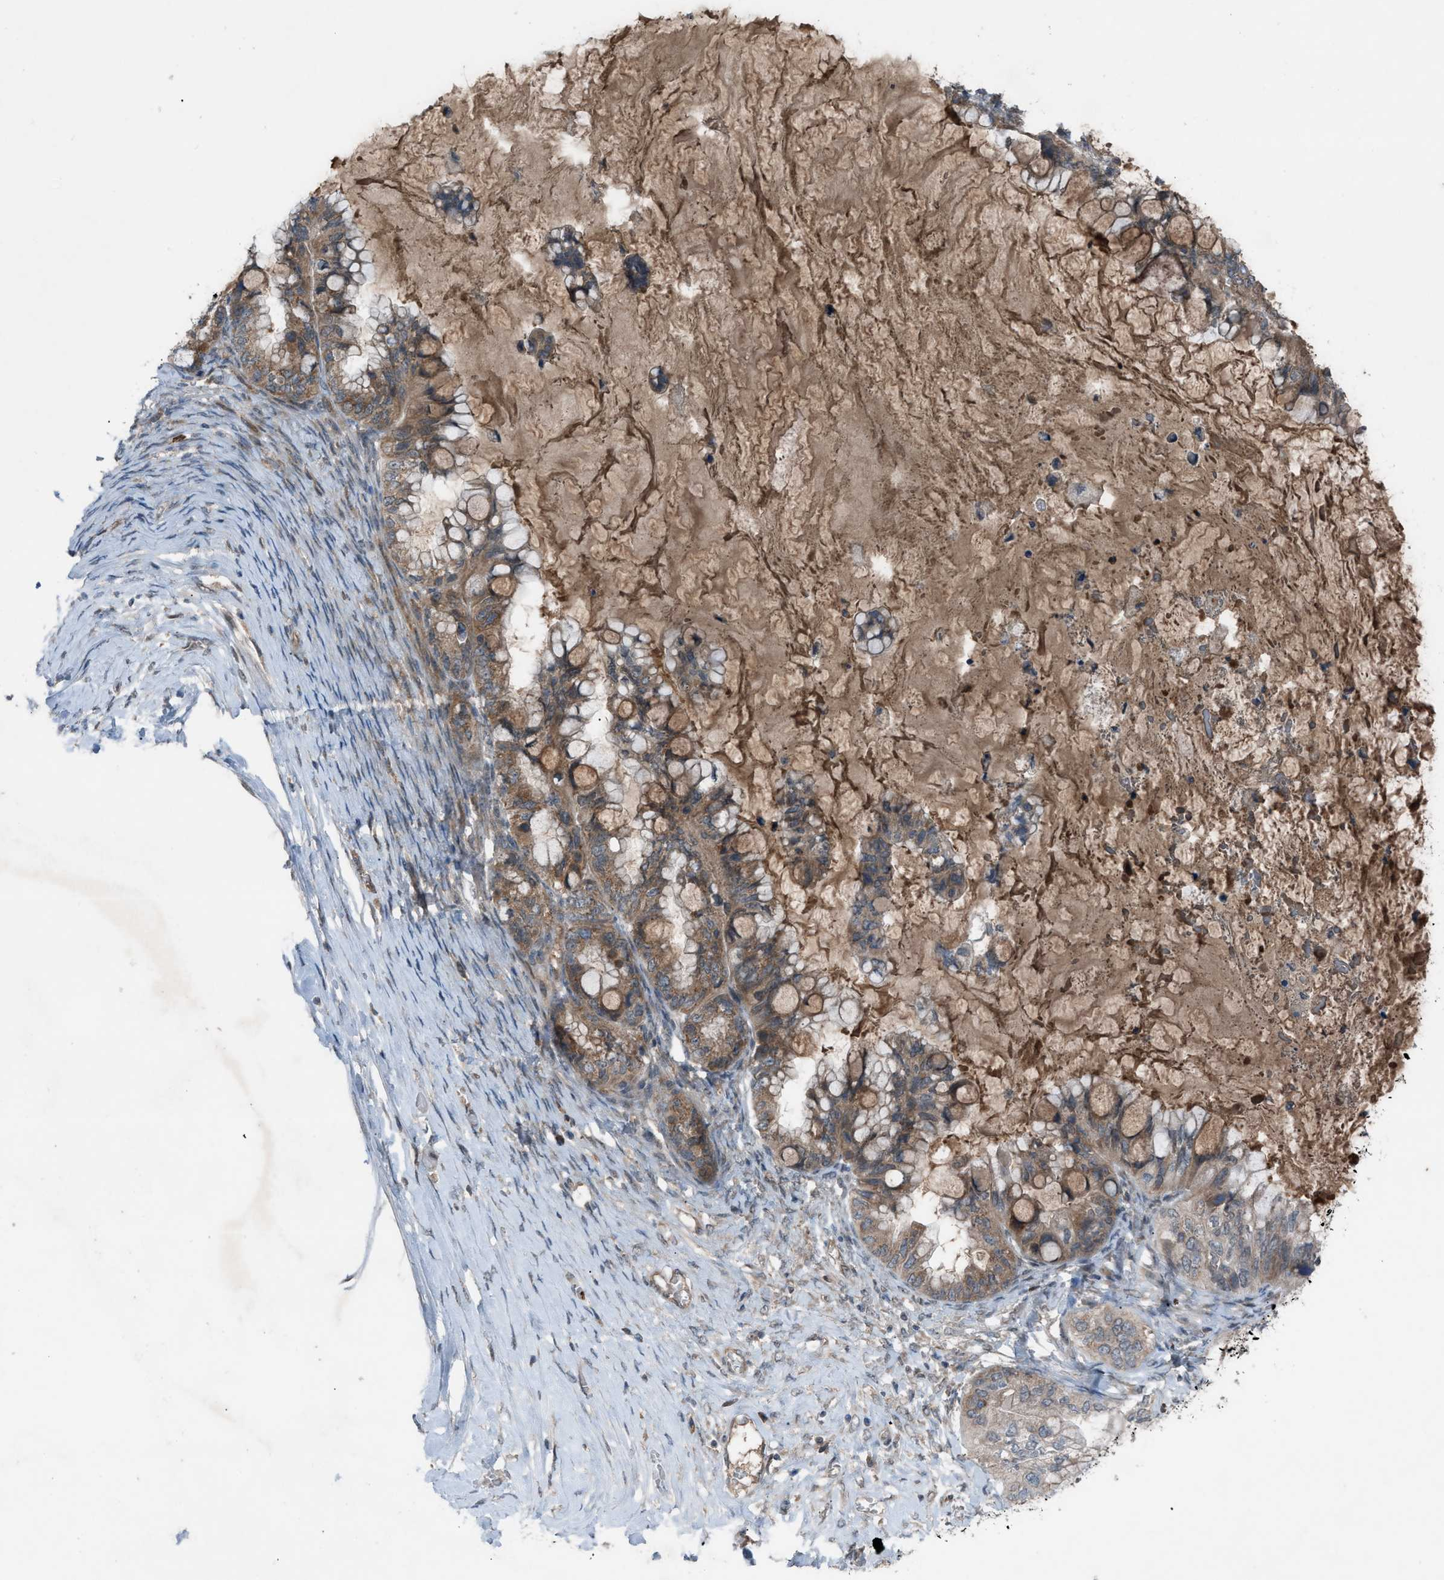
{"staining": {"intensity": "moderate", "quantity": ">75%", "location": "cytoplasmic/membranous"}, "tissue": "ovarian cancer", "cell_type": "Tumor cells", "image_type": "cancer", "snomed": [{"axis": "morphology", "description": "Cystadenocarcinoma, mucinous, NOS"}, {"axis": "topography", "description": "Ovary"}], "caption": "A histopathology image of human ovarian mucinous cystadenocarcinoma stained for a protein displays moderate cytoplasmic/membranous brown staining in tumor cells. The protein of interest is stained brown, and the nuclei are stained in blue (DAB (3,3'-diaminobenzidine) IHC with brightfield microscopy, high magnification).", "gene": "DYRK1A", "patient": {"sex": "female", "age": 80}}